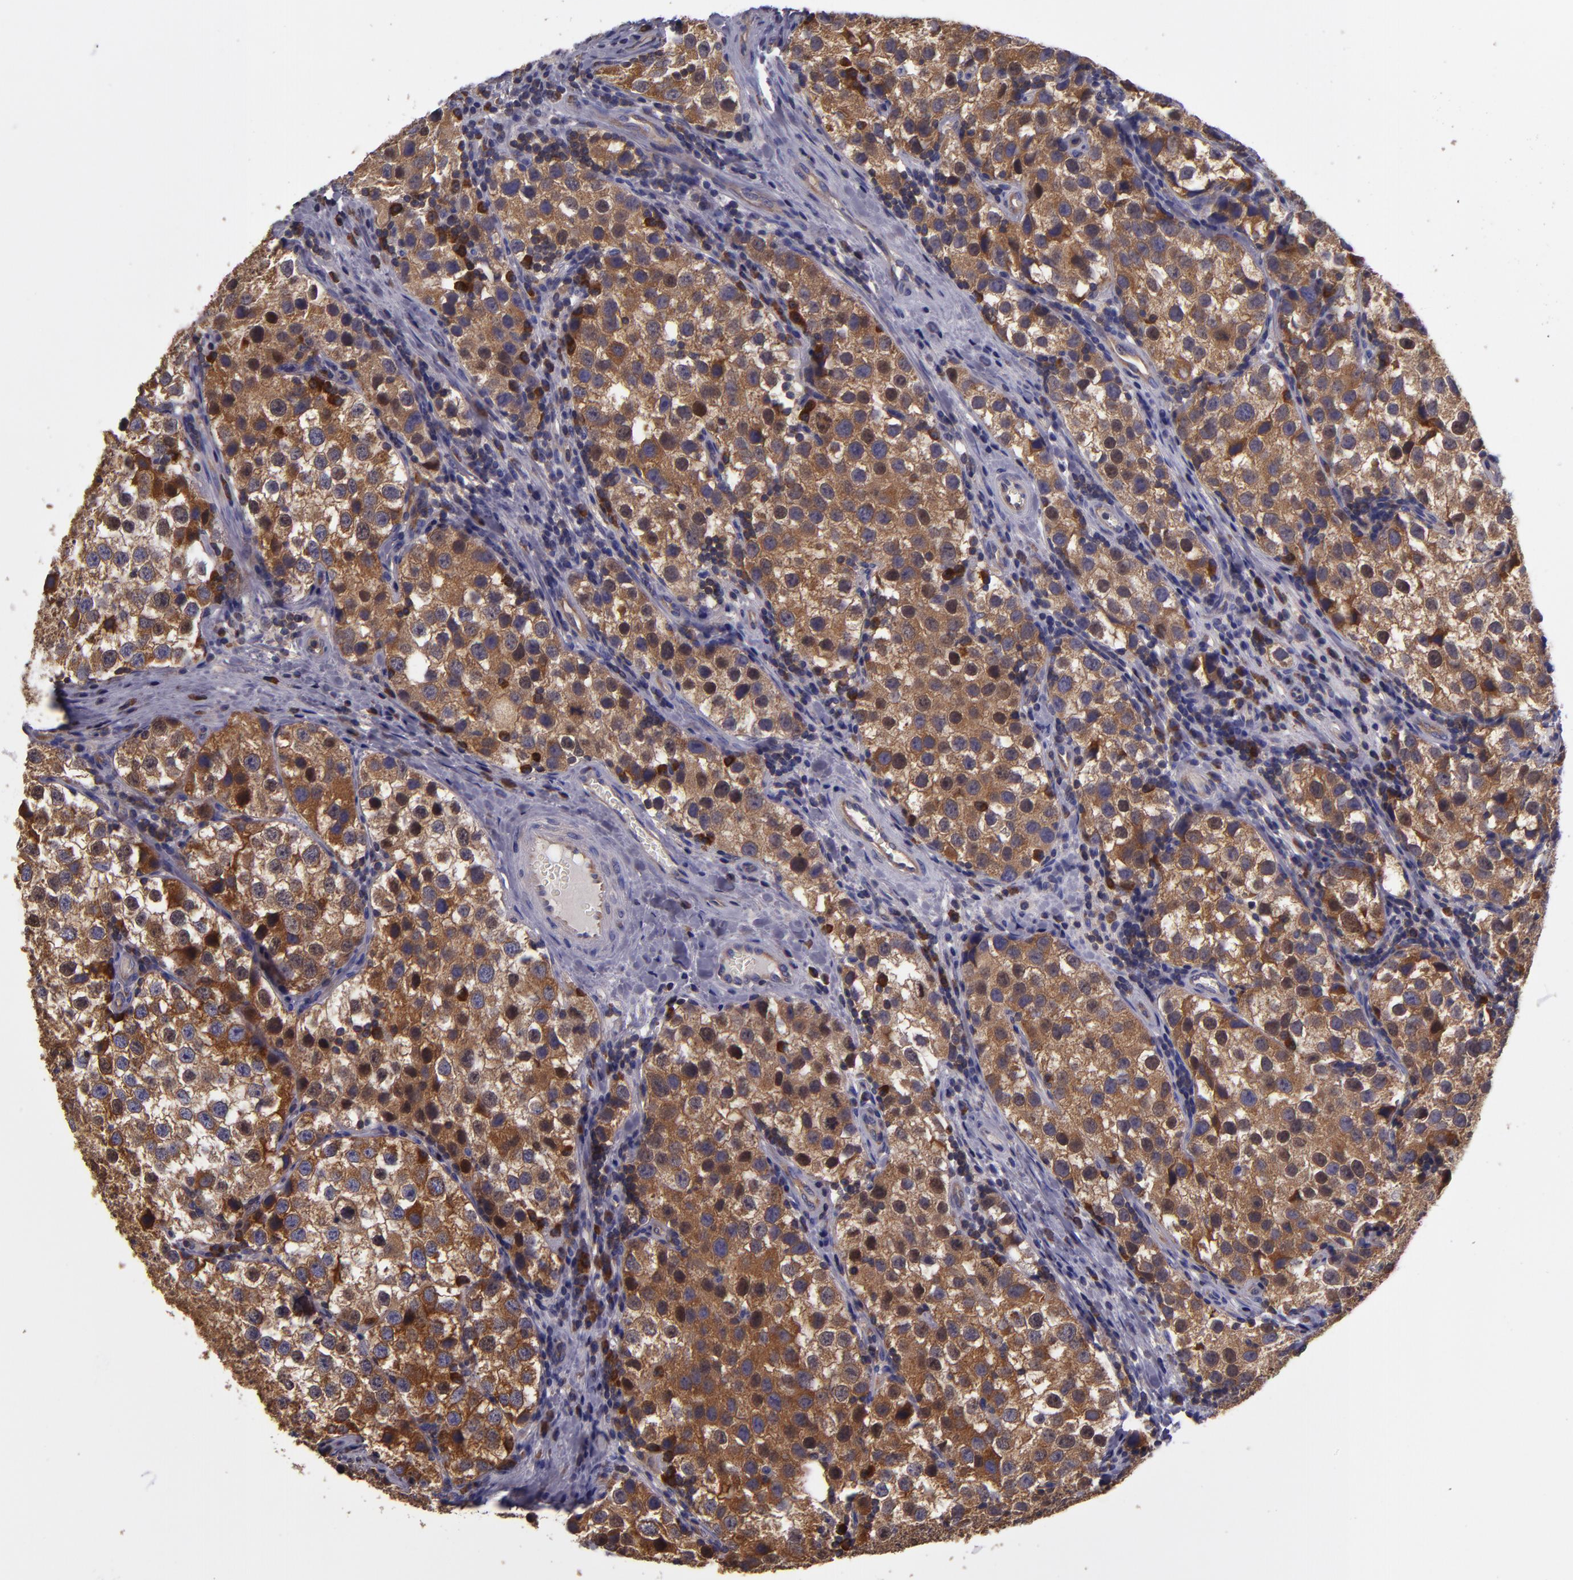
{"staining": {"intensity": "moderate", "quantity": ">75%", "location": "cytoplasmic/membranous"}, "tissue": "testis cancer", "cell_type": "Tumor cells", "image_type": "cancer", "snomed": [{"axis": "morphology", "description": "Seminoma, NOS"}, {"axis": "topography", "description": "Testis"}], "caption": "IHC (DAB) staining of human testis cancer exhibits moderate cytoplasmic/membranous protein expression in about >75% of tumor cells.", "gene": "CARS1", "patient": {"sex": "male", "age": 39}}